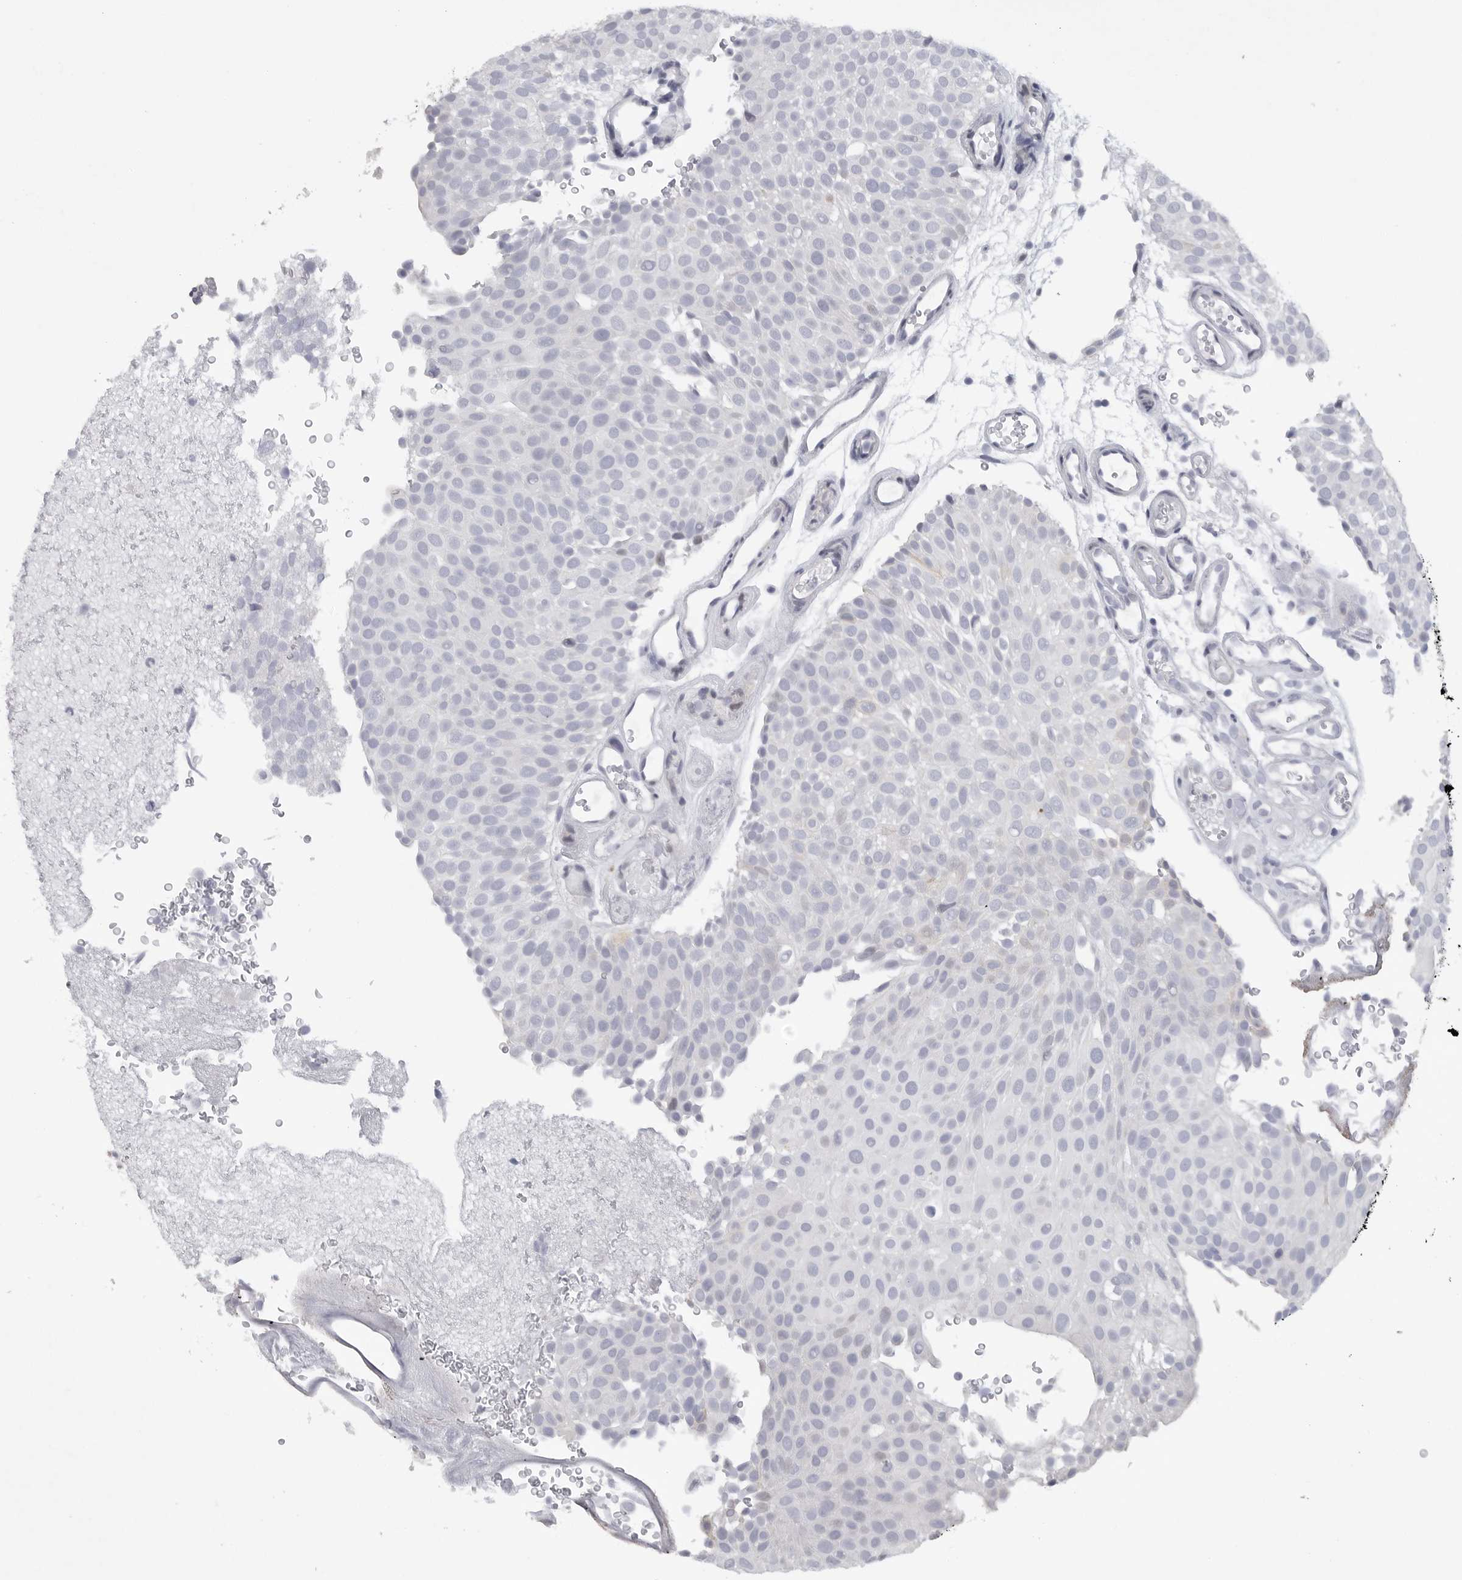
{"staining": {"intensity": "negative", "quantity": "none", "location": "none"}, "tissue": "urothelial cancer", "cell_type": "Tumor cells", "image_type": "cancer", "snomed": [{"axis": "morphology", "description": "Urothelial carcinoma, Low grade"}, {"axis": "topography", "description": "Urinary bladder"}], "caption": "The micrograph reveals no staining of tumor cells in urothelial cancer.", "gene": "TNR", "patient": {"sex": "male", "age": 78}}